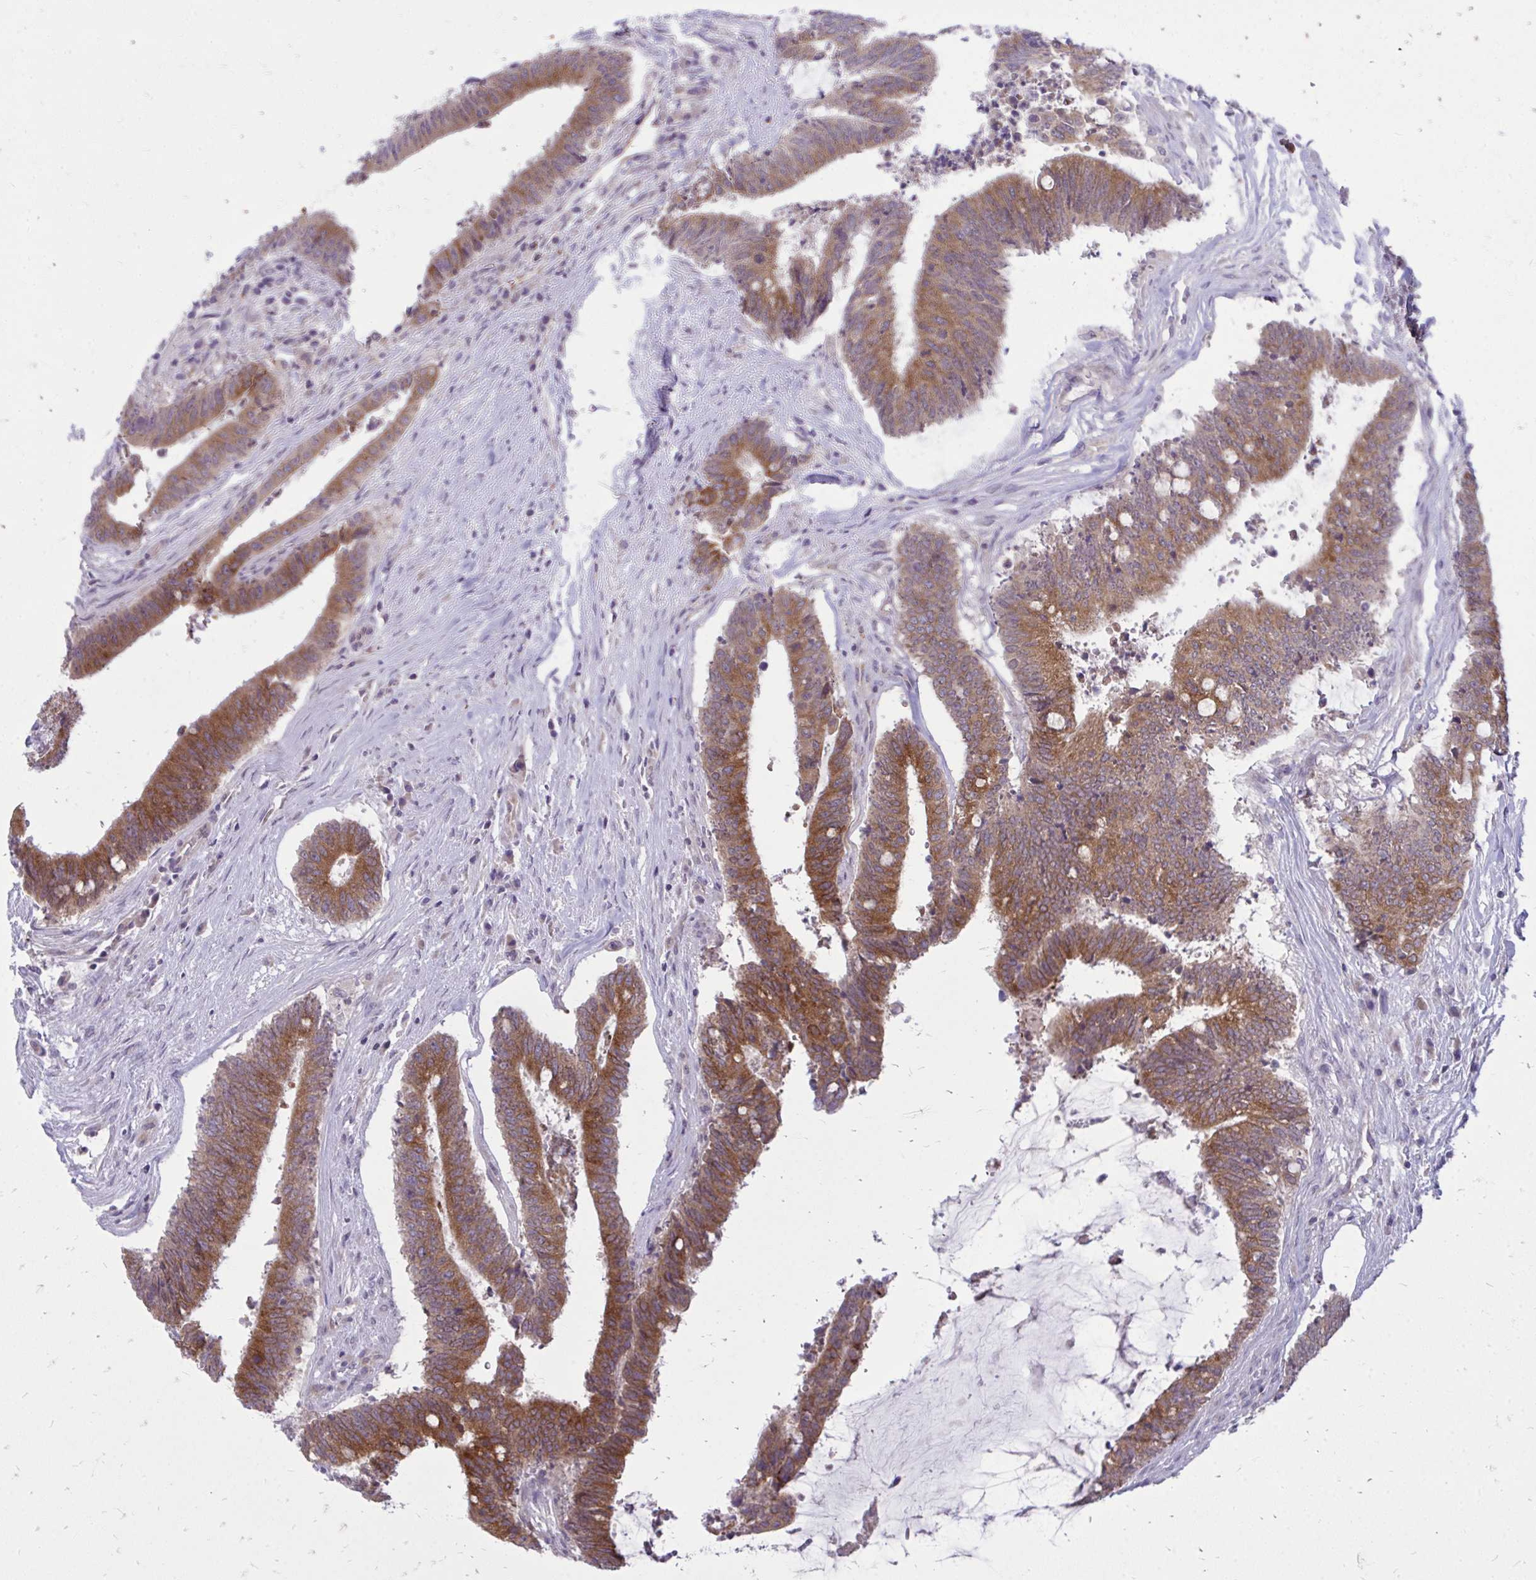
{"staining": {"intensity": "moderate", "quantity": ">75%", "location": "cytoplasmic/membranous"}, "tissue": "colorectal cancer", "cell_type": "Tumor cells", "image_type": "cancer", "snomed": [{"axis": "morphology", "description": "Adenocarcinoma, NOS"}, {"axis": "topography", "description": "Colon"}], "caption": "Tumor cells display moderate cytoplasmic/membranous staining in approximately >75% of cells in colorectal cancer (adenocarcinoma). (DAB (3,3'-diaminobenzidine) = brown stain, brightfield microscopy at high magnification).", "gene": "ACSL5", "patient": {"sex": "female", "age": 43}}